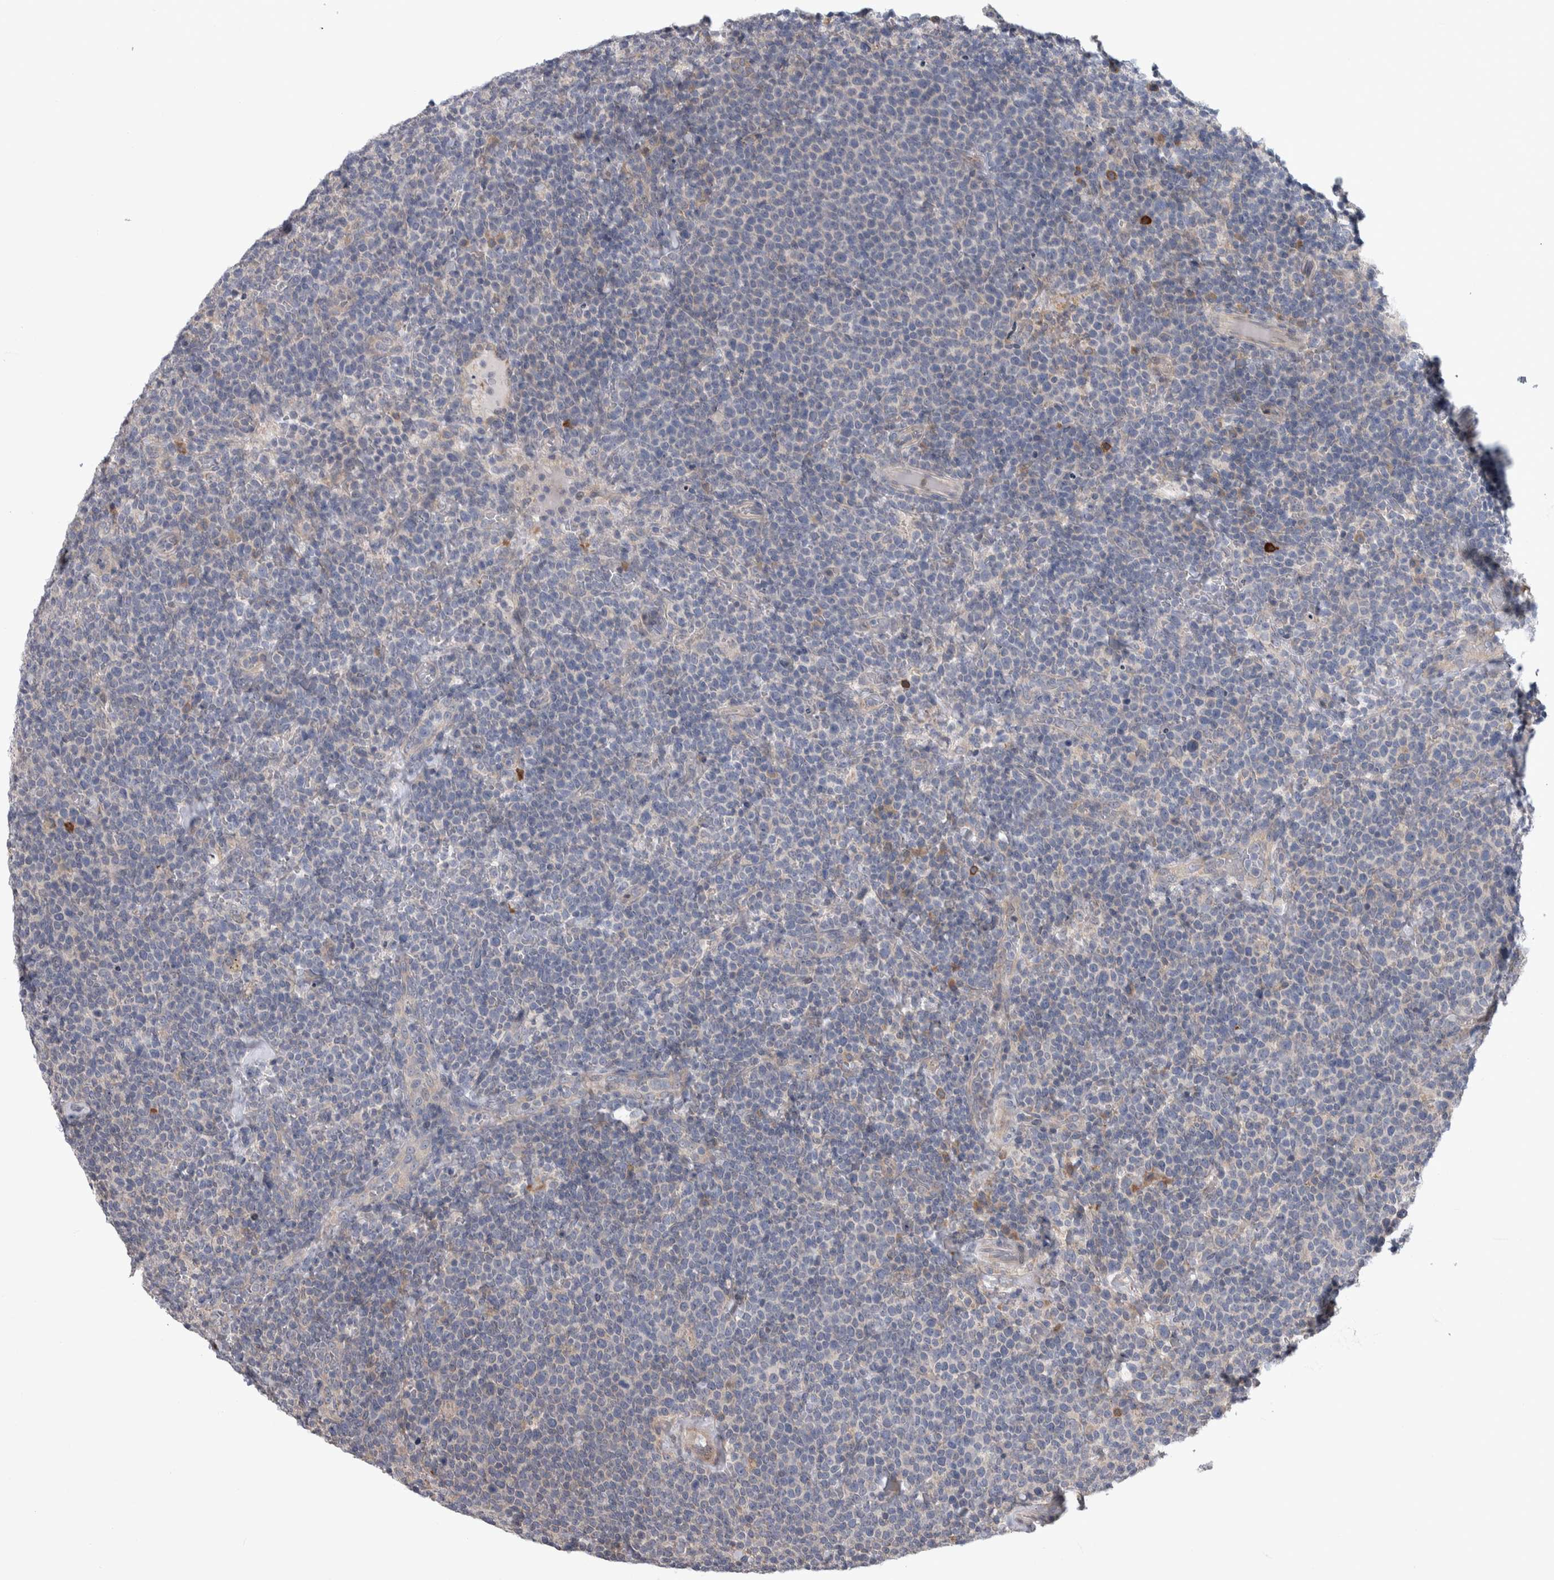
{"staining": {"intensity": "negative", "quantity": "none", "location": "none"}, "tissue": "lymphoma", "cell_type": "Tumor cells", "image_type": "cancer", "snomed": [{"axis": "morphology", "description": "Malignant lymphoma, non-Hodgkin's type, High grade"}, {"axis": "topography", "description": "Lymph node"}], "caption": "High power microscopy micrograph of an immunohistochemistry (IHC) photomicrograph of lymphoma, revealing no significant staining in tumor cells.", "gene": "IBTK", "patient": {"sex": "male", "age": 61}}